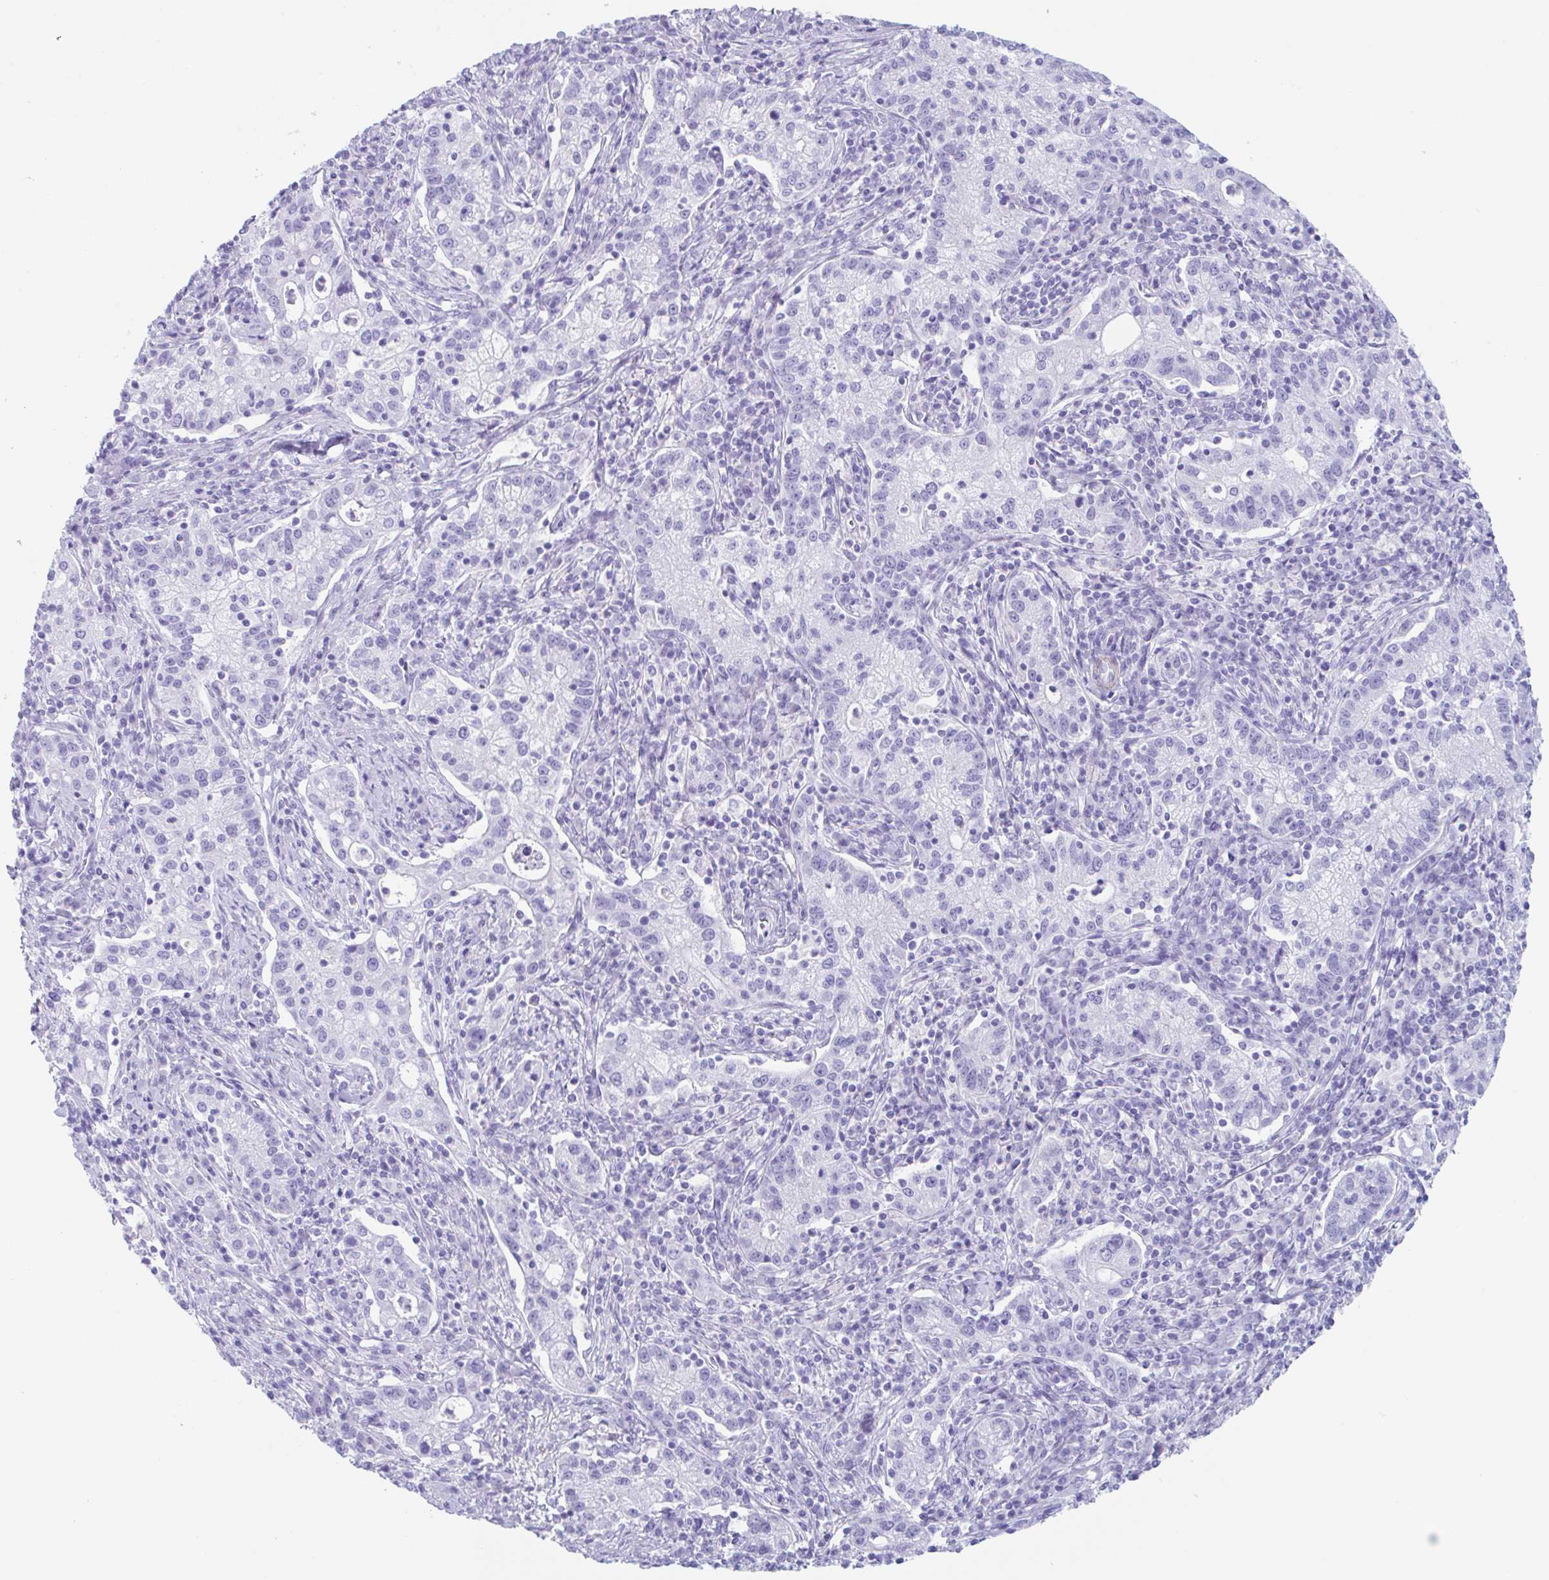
{"staining": {"intensity": "negative", "quantity": "none", "location": "none"}, "tissue": "cervical cancer", "cell_type": "Tumor cells", "image_type": "cancer", "snomed": [{"axis": "morphology", "description": "Normal tissue, NOS"}, {"axis": "morphology", "description": "Adenocarcinoma, NOS"}, {"axis": "topography", "description": "Cervix"}], "caption": "Immunohistochemical staining of cervical cancer demonstrates no significant staining in tumor cells.", "gene": "TAS2R41", "patient": {"sex": "female", "age": 44}}